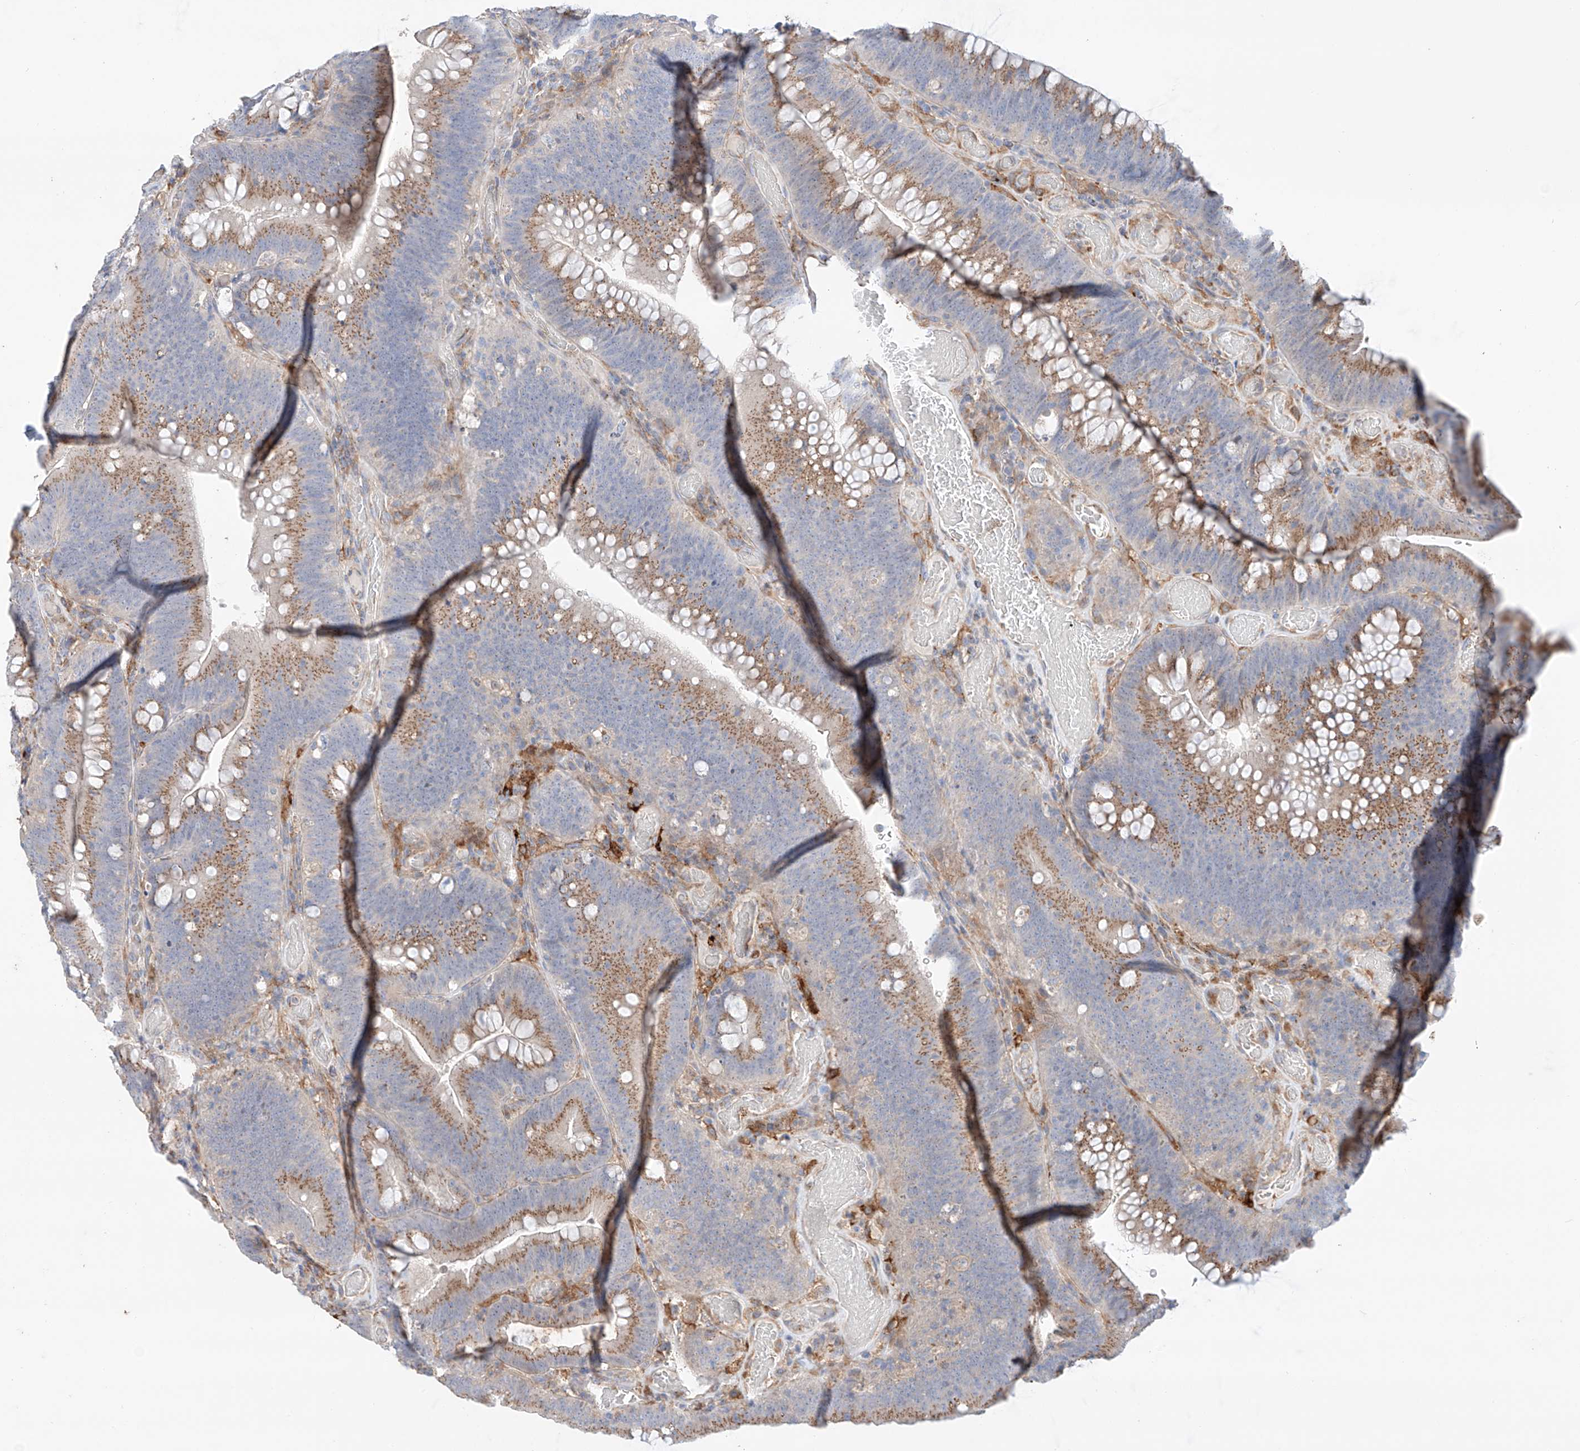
{"staining": {"intensity": "moderate", "quantity": "25%-75%", "location": "cytoplasmic/membranous"}, "tissue": "colorectal cancer", "cell_type": "Tumor cells", "image_type": "cancer", "snomed": [{"axis": "morphology", "description": "Normal tissue, NOS"}, {"axis": "topography", "description": "Colon"}], "caption": "Colorectal cancer stained with a protein marker displays moderate staining in tumor cells.", "gene": "MOSPD1", "patient": {"sex": "female", "age": 82}}